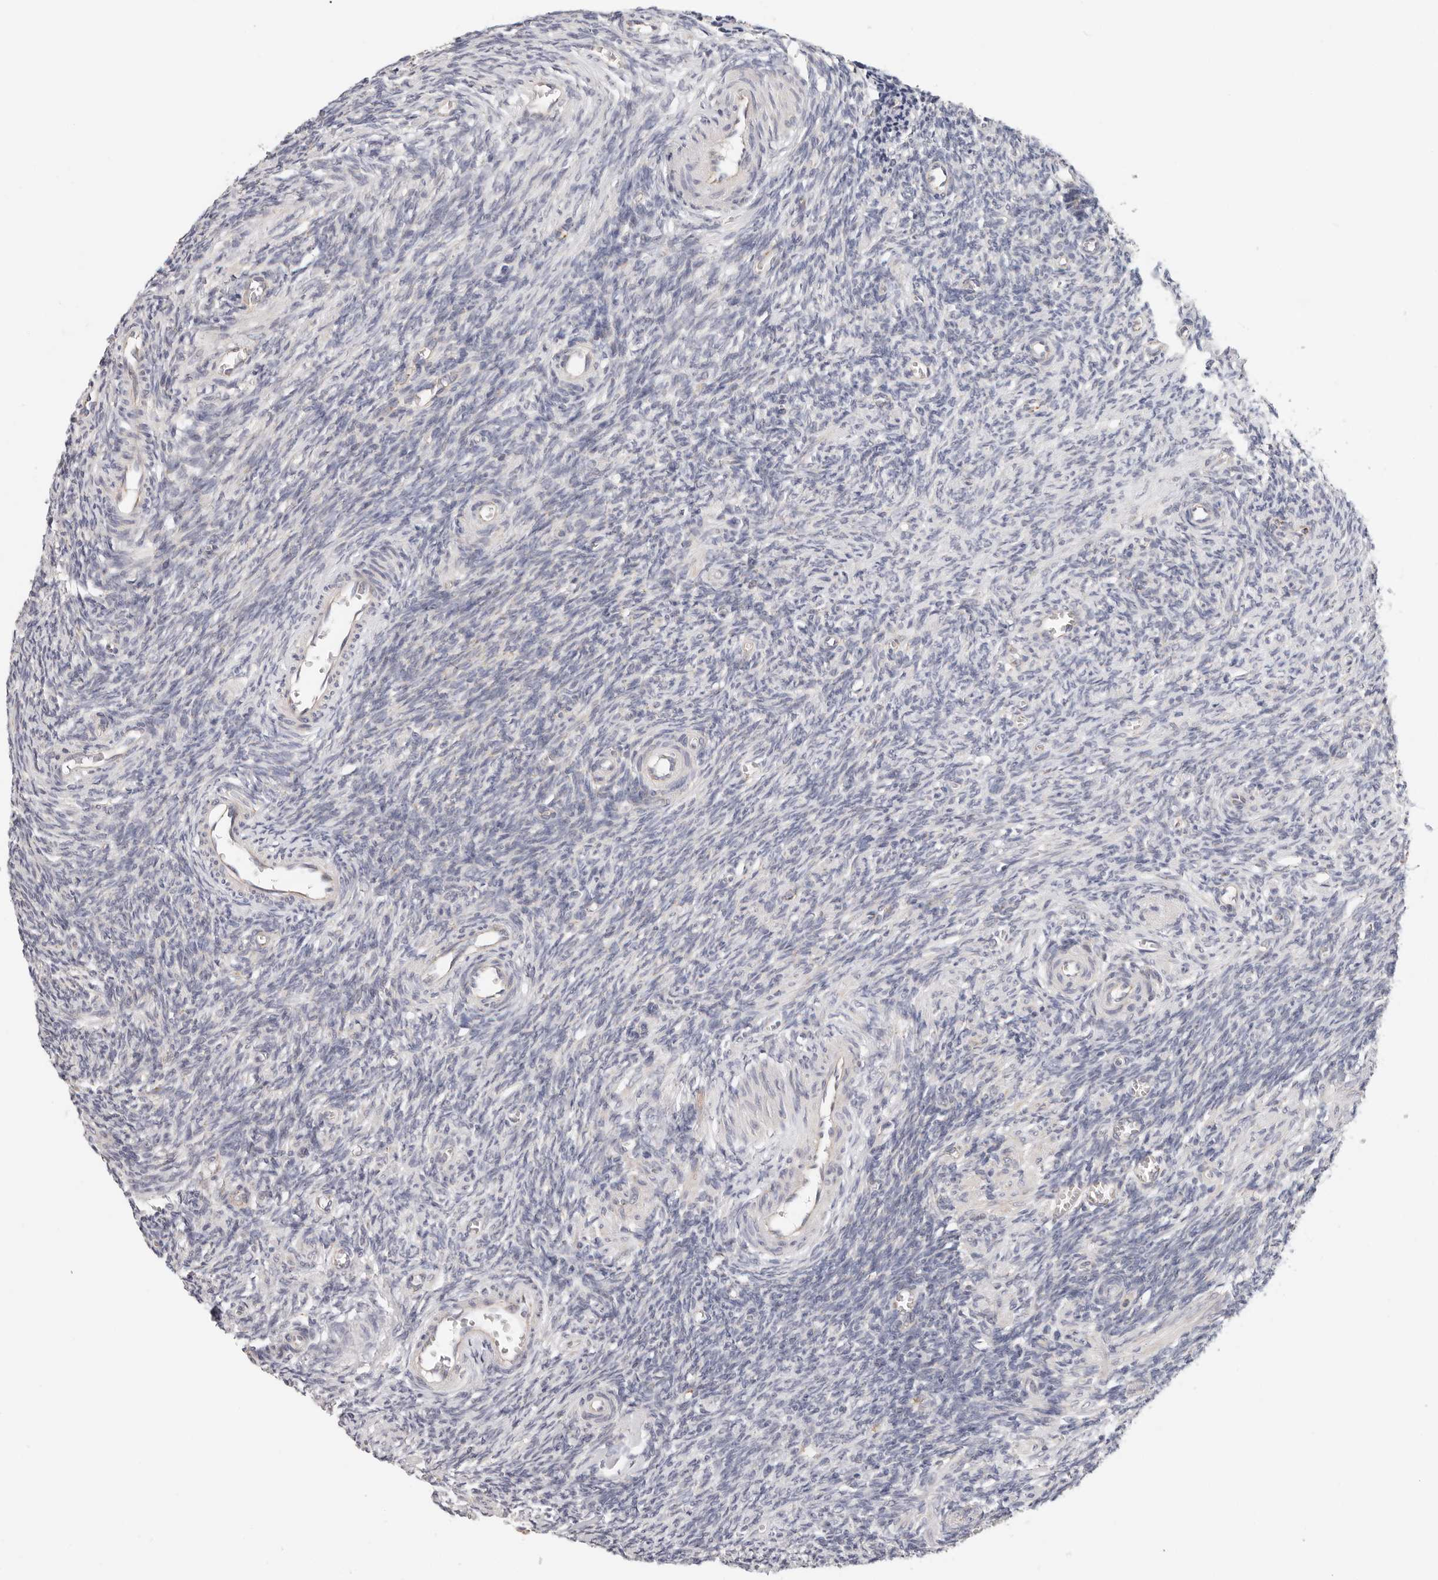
{"staining": {"intensity": "strong", "quantity": "<25%", "location": "cytoplasmic/membranous"}, "tissue": "ovary", "cell_type": "Ovarian stroma cells", "image_type": "normal", "snomed": [{"axis": "morphology", "description": "Normal tissue, NOS"}, {"axis": "topography", "description": "Ovary"}], "caption": "This image shows immunohistochemistry staining of unremarkable human ovary, with medium strong cytoplasmic/membranous expression in about <25% of ovarian stroma cells.", "gene": "AFDN", "patient": {"sex": "female", "age": 27}}